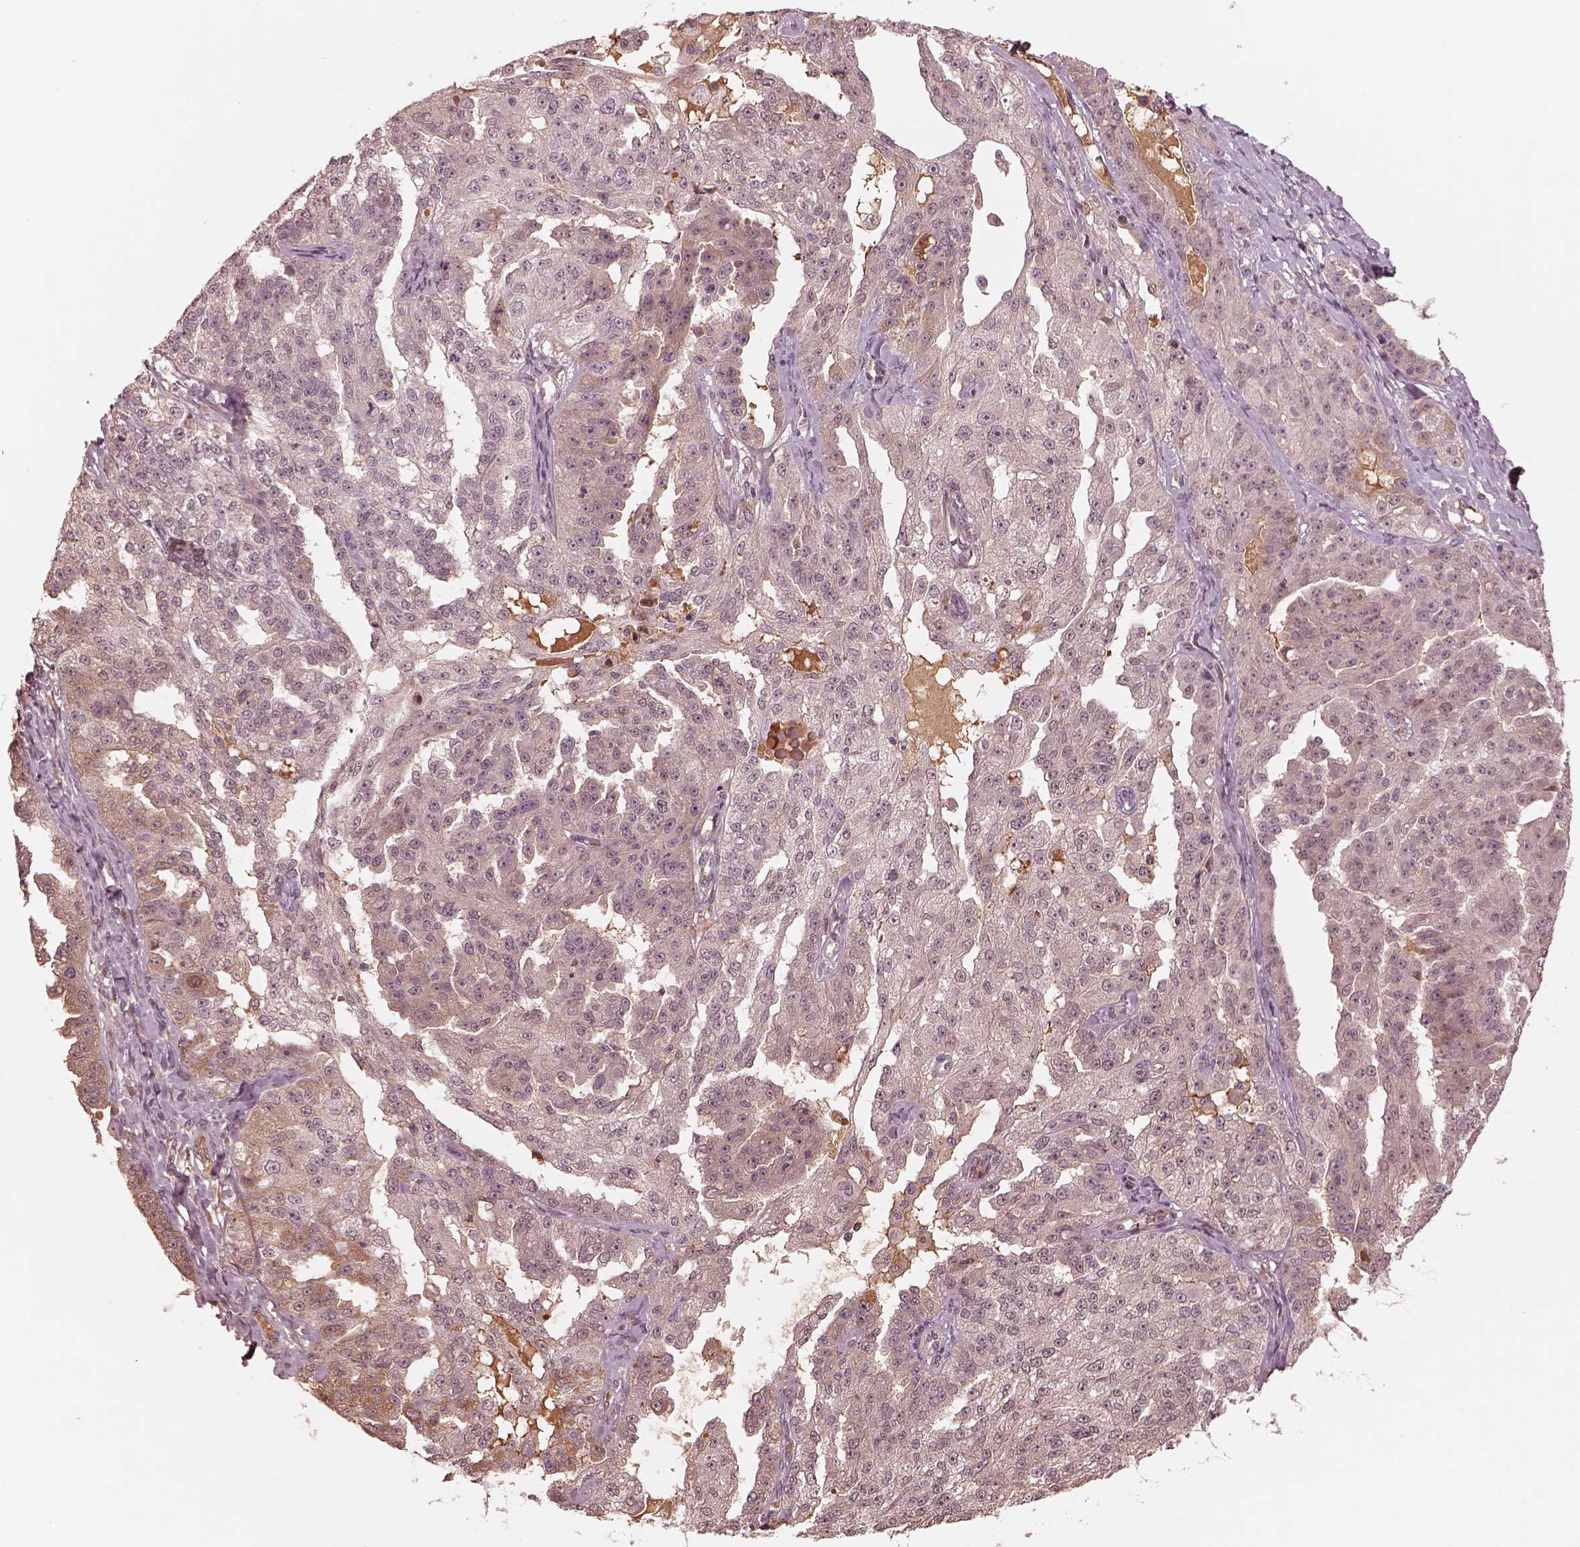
{"staining": {"intensity": "negative", "quantity": "none", "location": "none"}, "tissue": "ovarian cancer", "cell_type": "Tumor cells", "image_type": "cancer", "snomed": [{"axis": "morphology", "description": "Cystadenocarcinoma, serous, NOS"}, {"axis": "topography", "description": "Ovary"}], "caption": "High magnification brightfield microscopy of ovarian serous cystadenocarcinoma stained with DAB (3,3'-diaminobenzidine) (brown) and counterstained with hematoxylin (blue): tumor cells show no significant positivity.", "gene": "TF", "patient": {"sex": "female", "age": 58}}